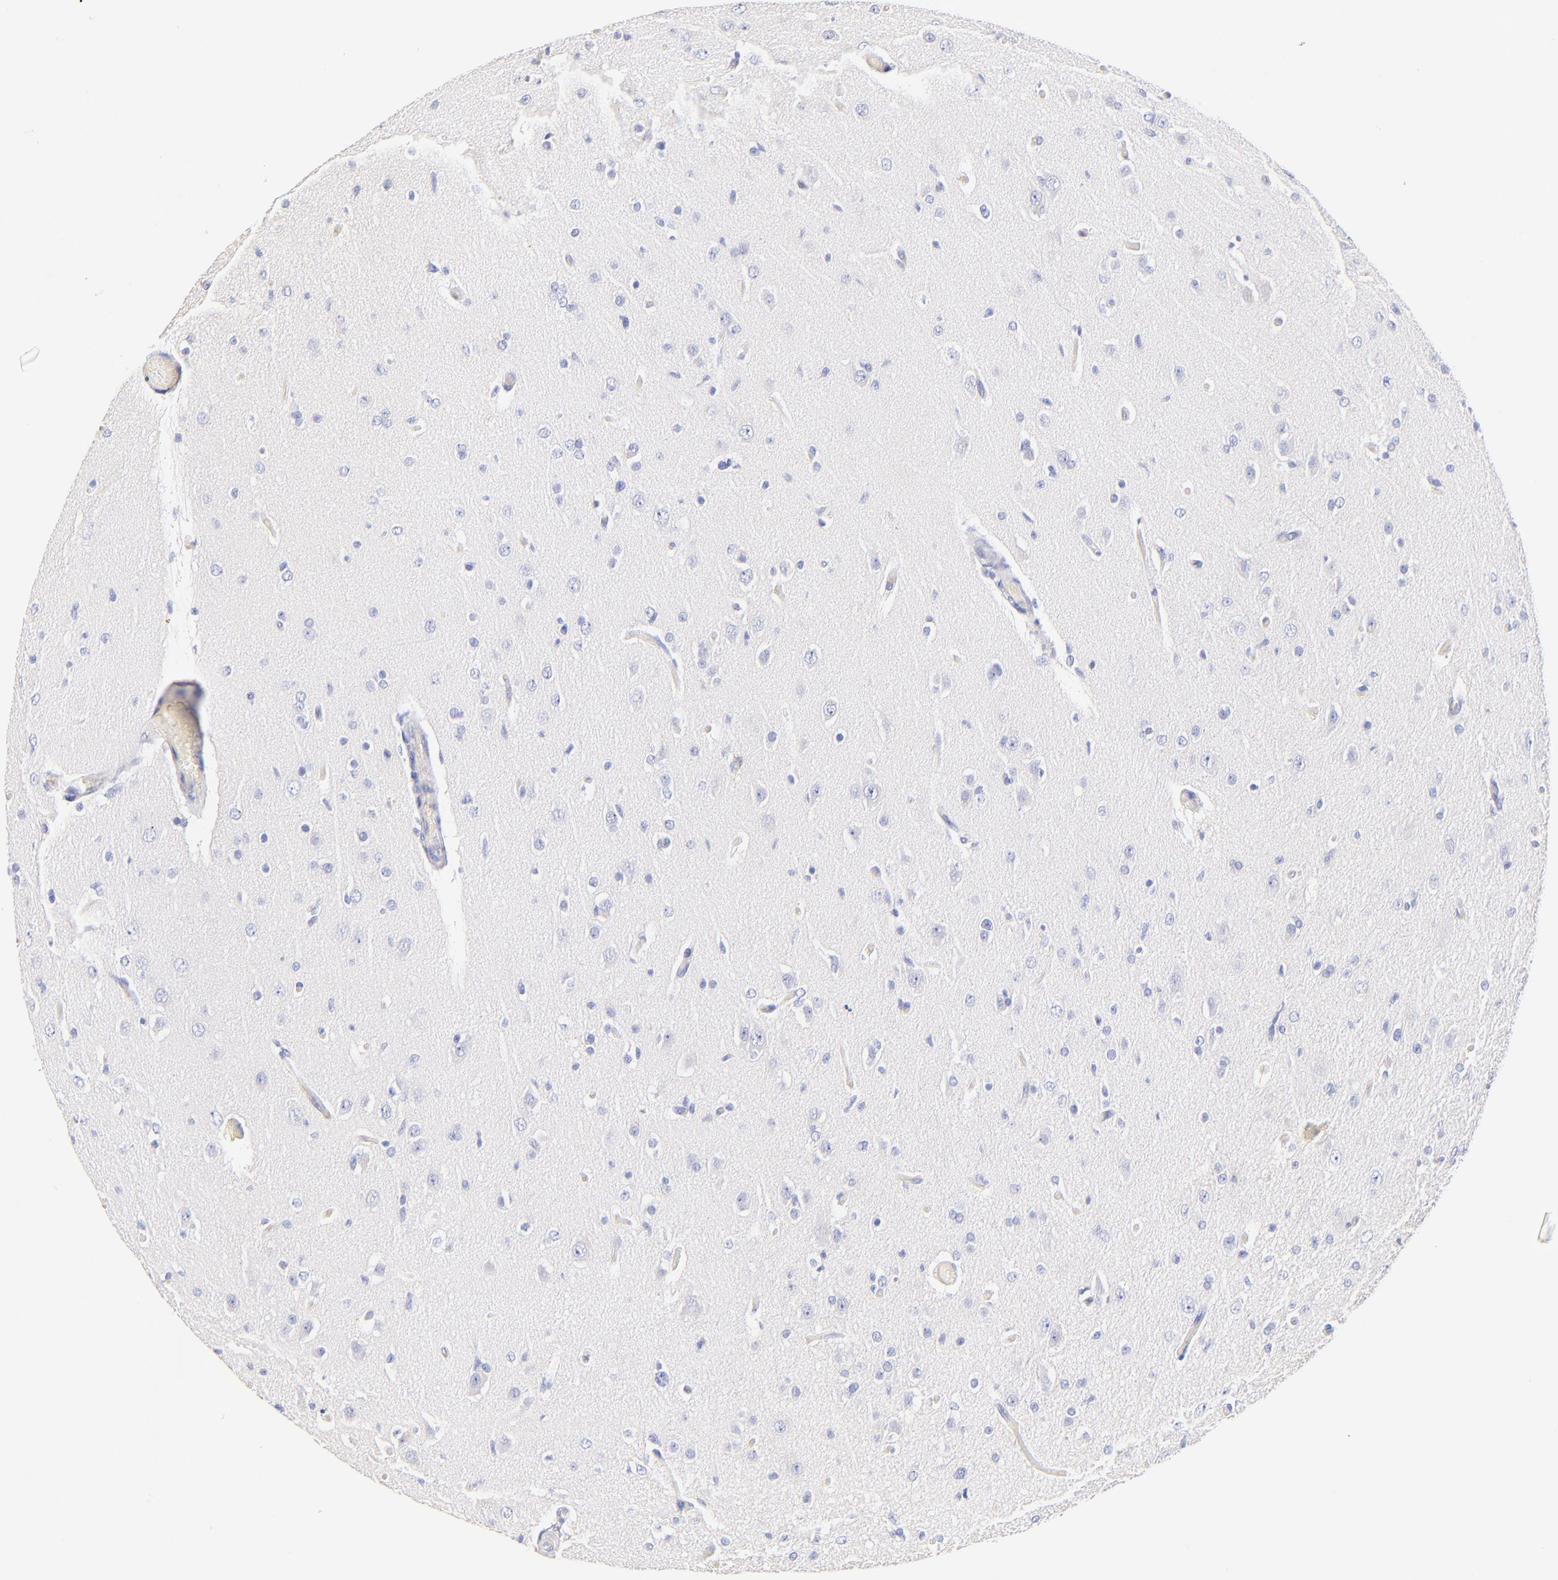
{"staining": {"intensity": "negative", "quantity": "none", "location": "none"}, "tissue": "glioma", "cell_type": "Tumor cells", "image_type": "cancer", "snomed": [{"axis": "morphology", "description": "Glioma, malignant, High grade"}, {"axis": "topography", "description": "Brain"}], "caption": "Glioma was stained to show a protein in brown. There is no significant positivity in tumor cells.", "gene": "ASB9", "patient": {"sex": "male", "age": 33}}